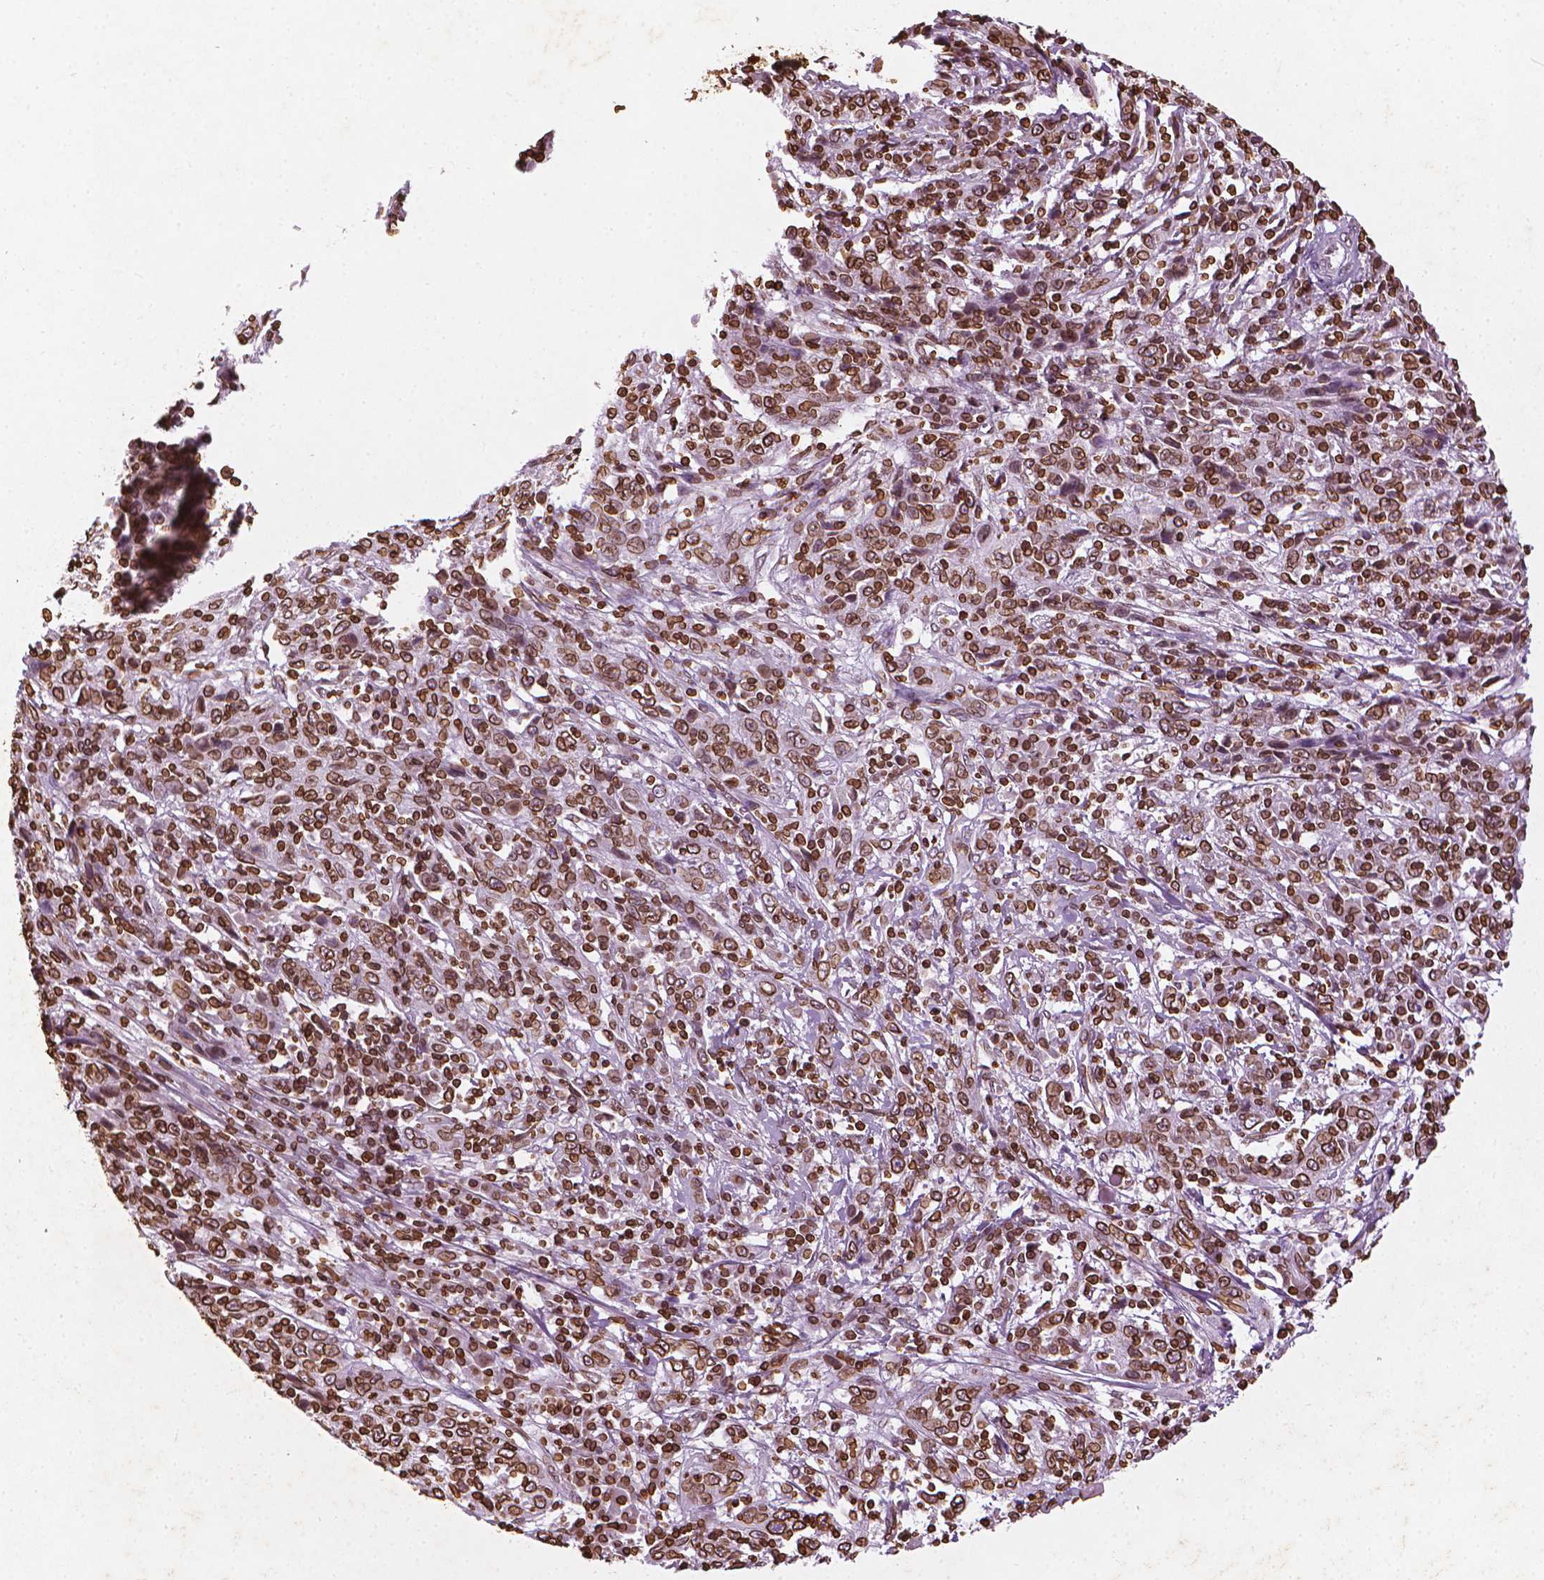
{"staining": {"intensity": "strong", "quantity": ">75%", "location": "cytoplasmic/membranous,nuclear"}, "tissue": "cervical cancer", "cell_type": "Tumor cells", "image_type": "cancer", "snomed": [{"axis": "morphology", "description": "Squamous cell carcinoma, NOS"}, {"axis": "topography", "description": "Cervix"}], "caption": "Approximately >75% of tumor cells in cervical squamous cell carcinoma demonstrate strong cytoplasmic/membranous and nuclear protein staining as visualized by brown immunohistochemical staining.", "gene": "LMNB1", "patient": {"sex": "female", "age": 46}}